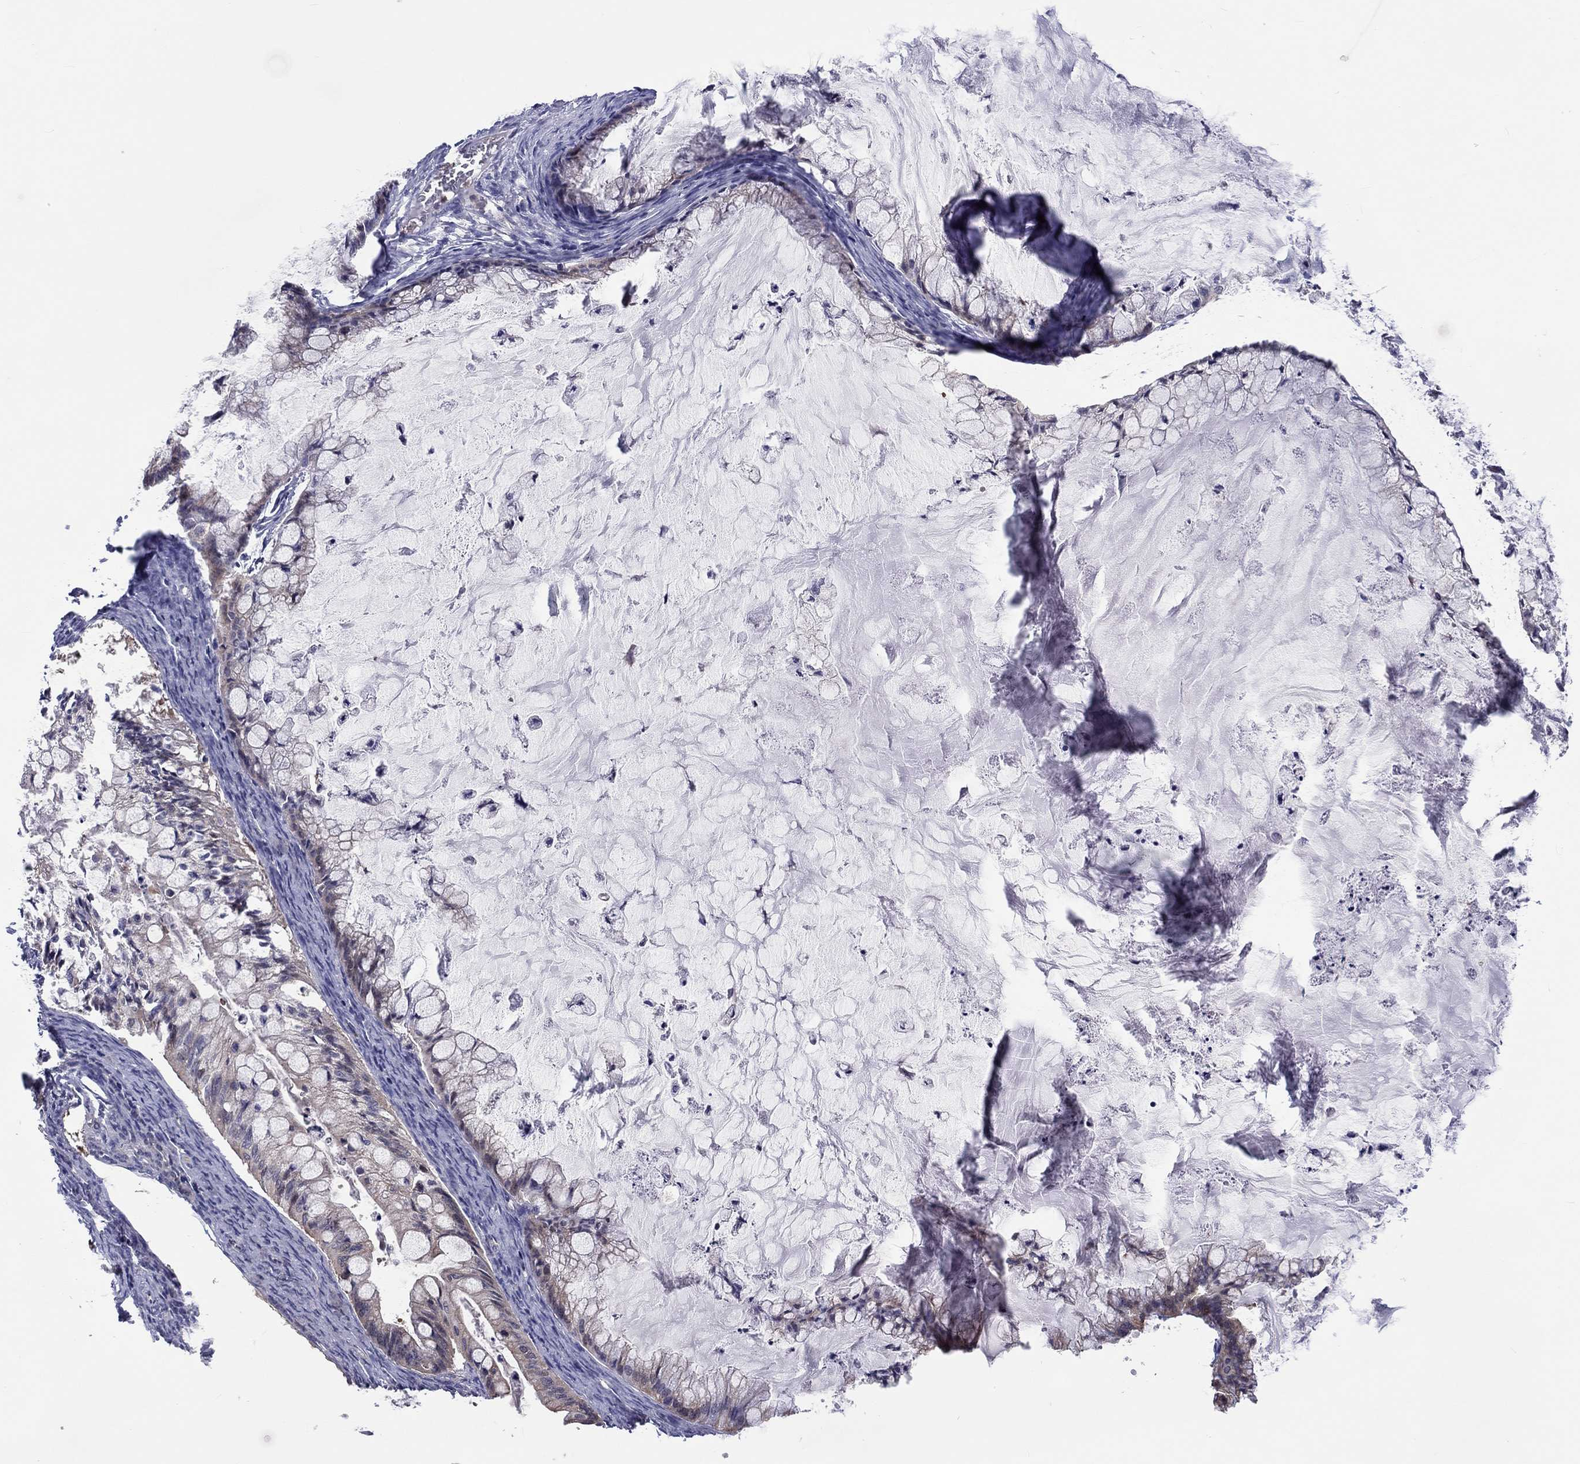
{"staining": {"intensity": "negative", "quantity": "none", "location": "none"}, "tissue": "ovarian cancer", "cell_type": "Tumor cells", "image_type": "cancer", "snomed": [{"axis": "morphology", "description": "Cystadenocarcinoma, mucinous, NOS"}, {"axis": "topography", "description": "Ovary"}], "caption": "The histopathology image reveals no significant positivity in tumor cells of ovarian mucinous cystadenocarcinoma. Brightfield microscopy of immunohistochemistry (IHC) stained with DAB (brown) and hematoxylin (blue), captured at high magnification.", "gene": "ABCG4", "patient": {"sex": "female", "age": 57}}